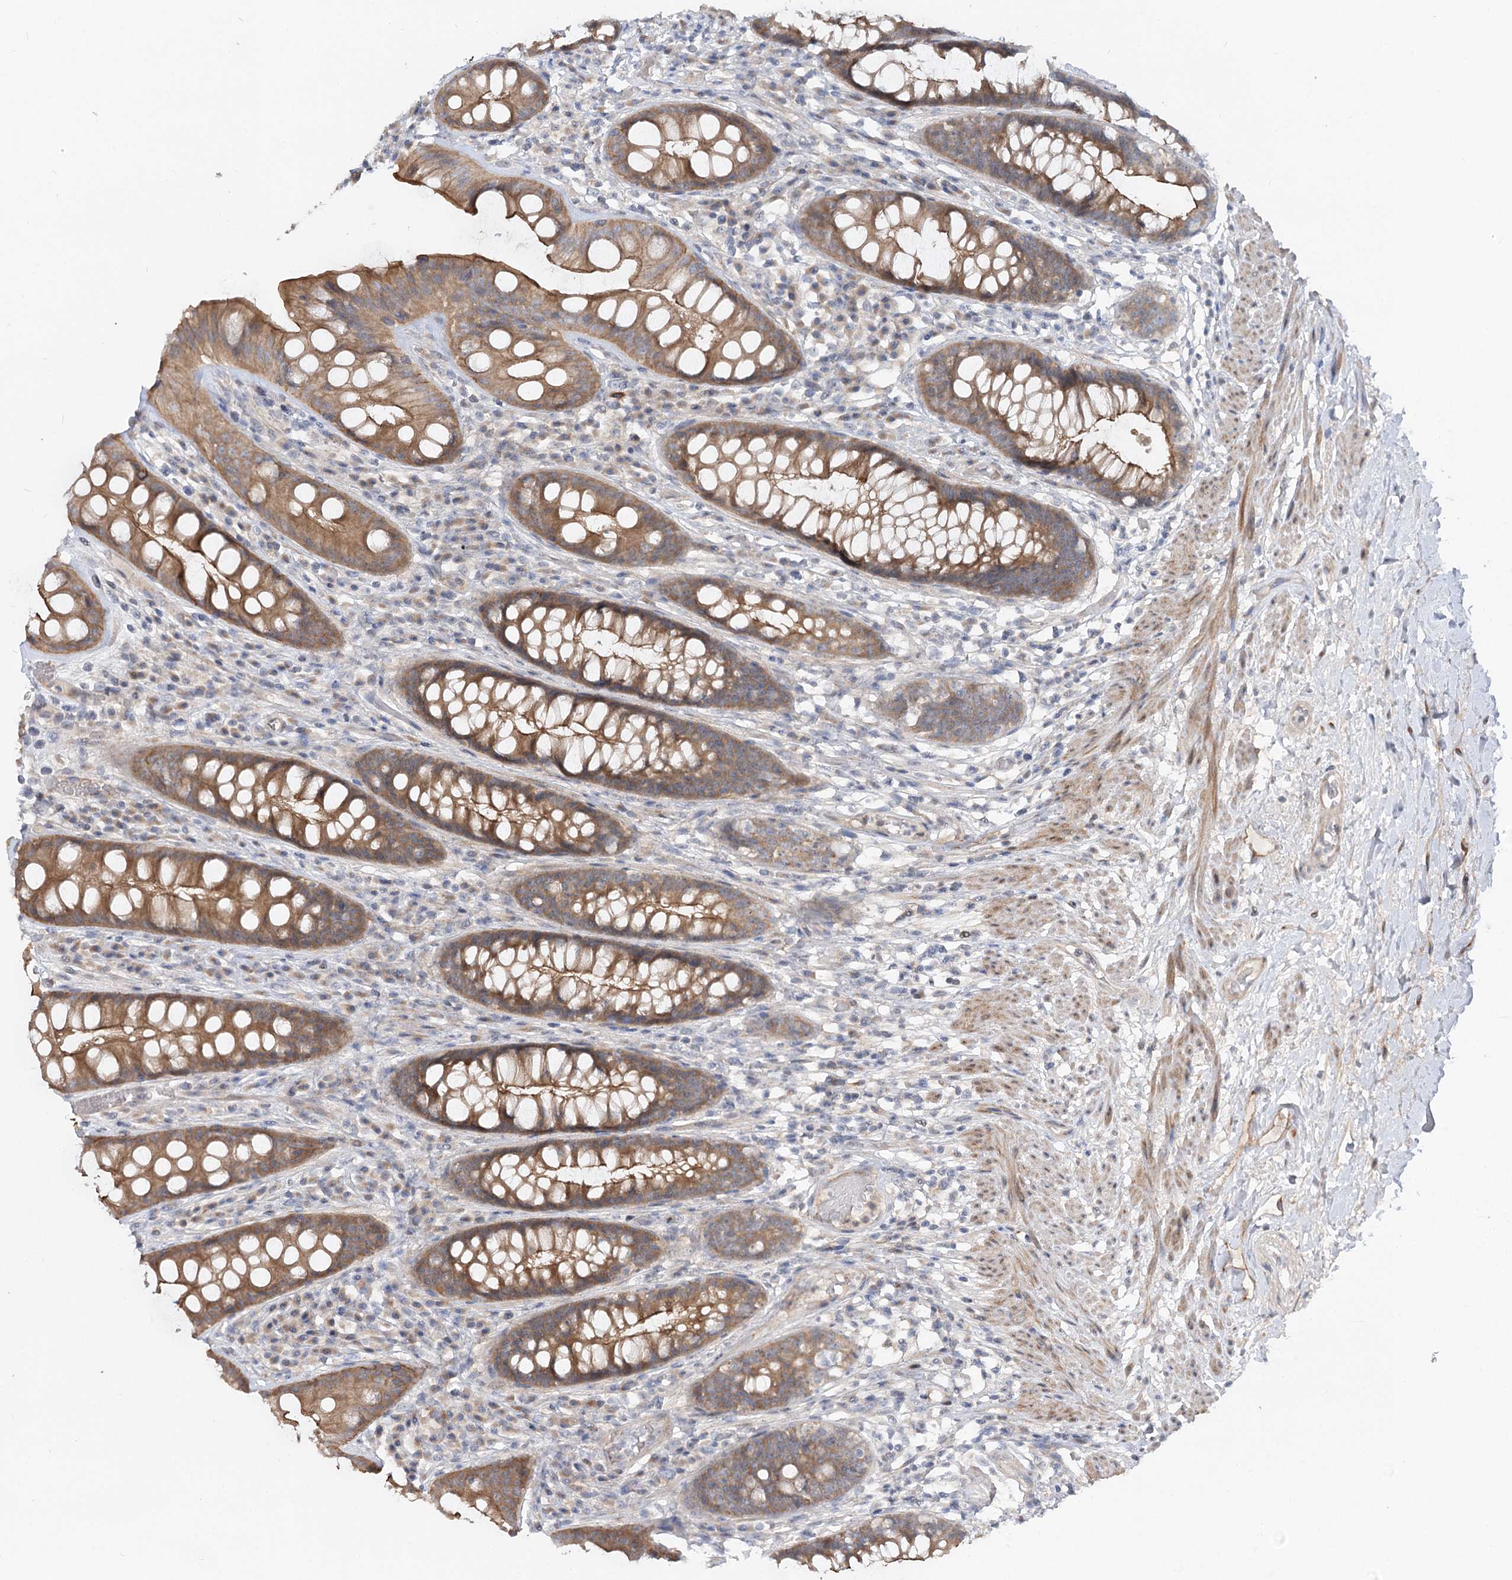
{"staining": {"intensity": "moderate", "quantity": ">75%", "location": "cytoplasmic/membranous"}, "tissue": "rectum", "cell_type": "Glandular cells", "image_type": "normal", "snomed": [{"axis": "morphology", "description": "Normal tissue, NOS"}, {"axis": "topography", "description": "Rectum"}], "caption": "Rectum stained with DAB immunohistochemistry (IHC) shows medium levels of moderate cytoplasmic/membranous positivity in approximately >75% of glandular cells.", "gene": "FGF19", "patient": {"sex": "male", "age": 74}}